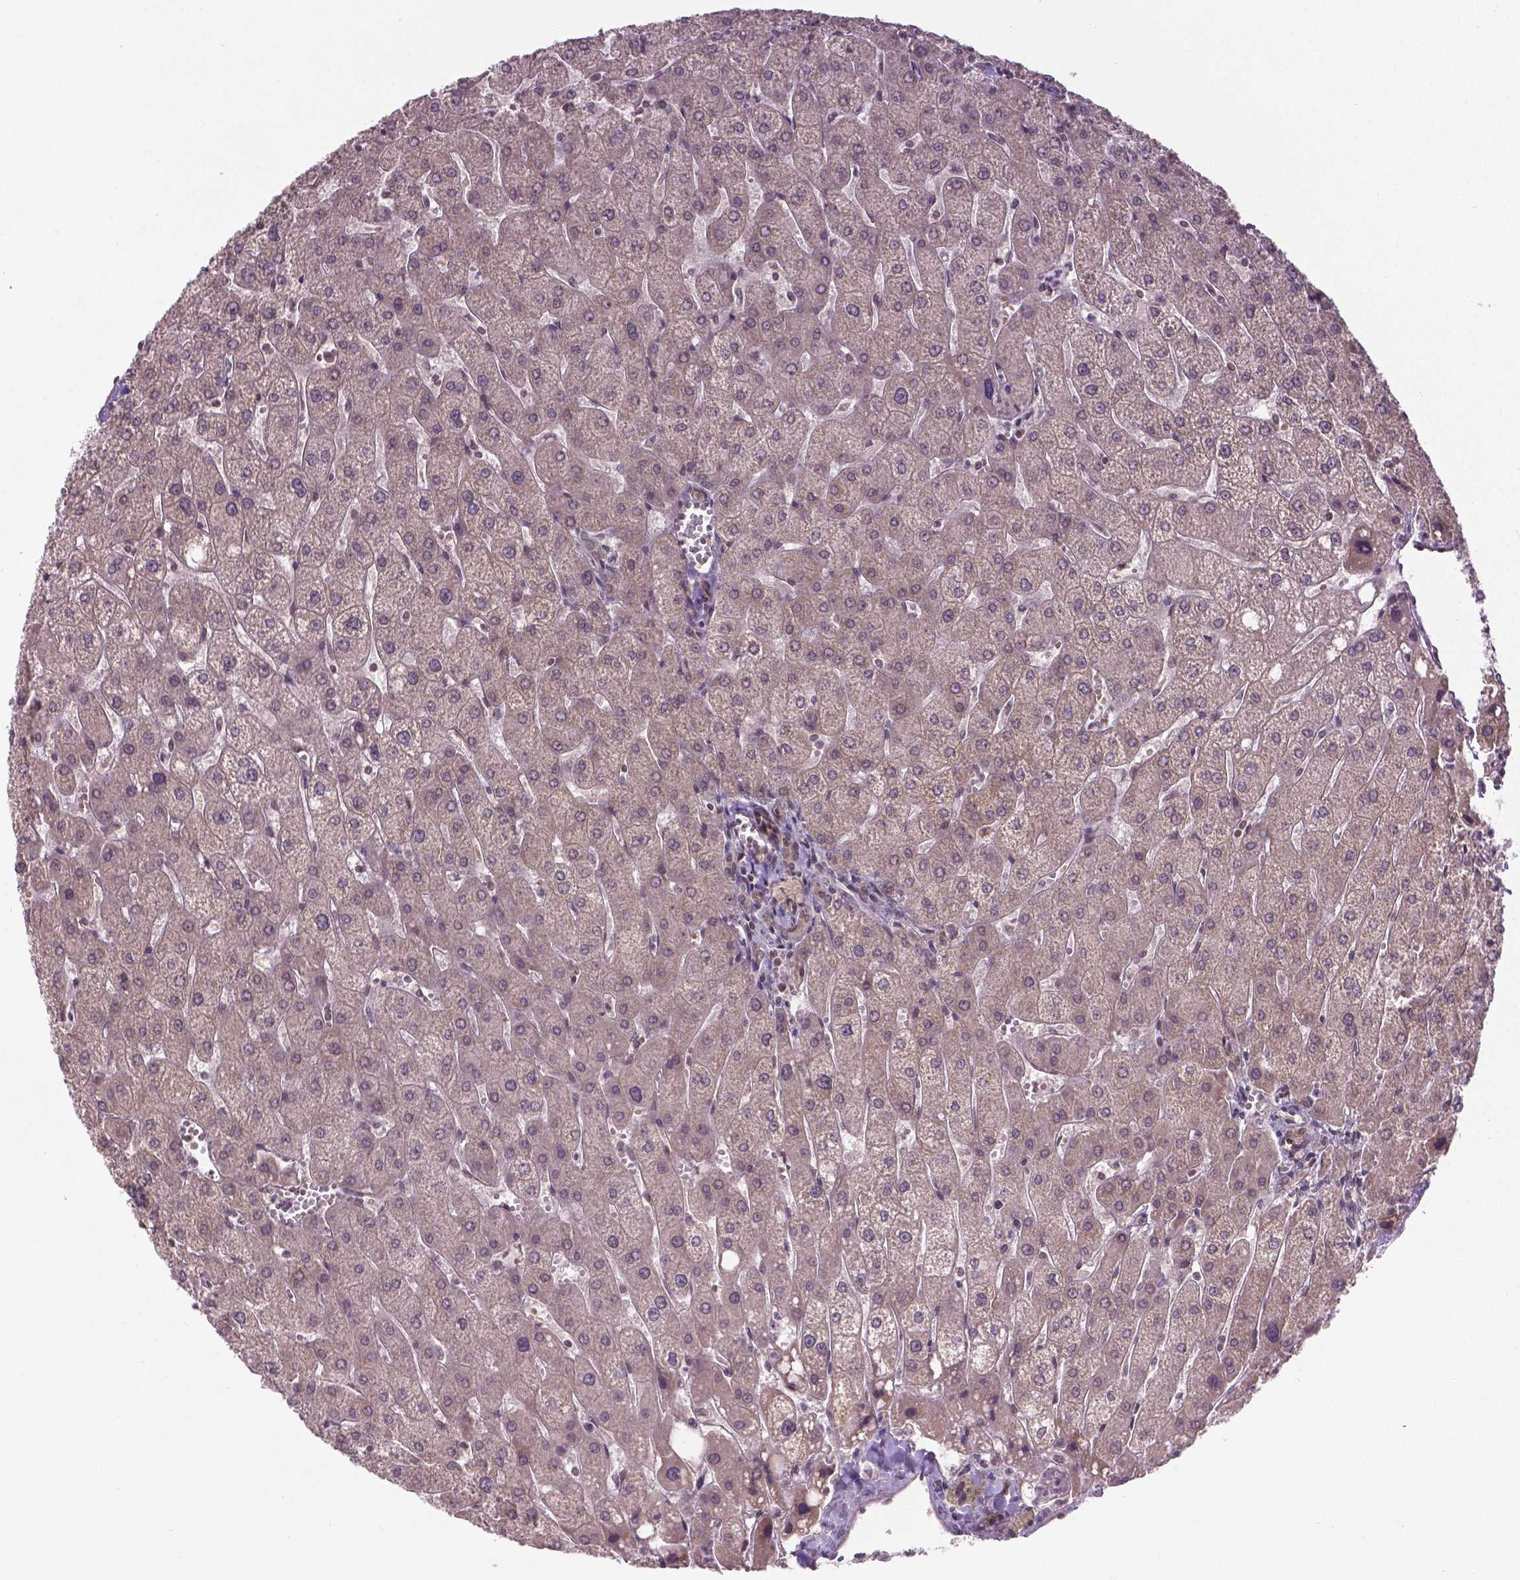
{"staining": {"intensity": "weak", "quantity": ">75%", "location": "cytoplasmic/membranous,nuclear"}, "tissue": "liver", "cell_type": "Cholangiocytes", "image_type": "normal", "snomed": [{"axis": "morphology", "description": "Normal tissue, NOS"}, {"axis": "topography", "description": "Liver"}], "caption": "Immunohistochemical staining of normal liver exhibits weak cytoplasmic/membranous,nuclear protein expression in about >75% of cholangiocytes. The protein of interest is stained brown, and the nuclei are stained in blue (DAB IHC with brightfield microscopy, high magnification).", "gene": "ANKRD54", "patient": {"sex": "male", "age": 67}}